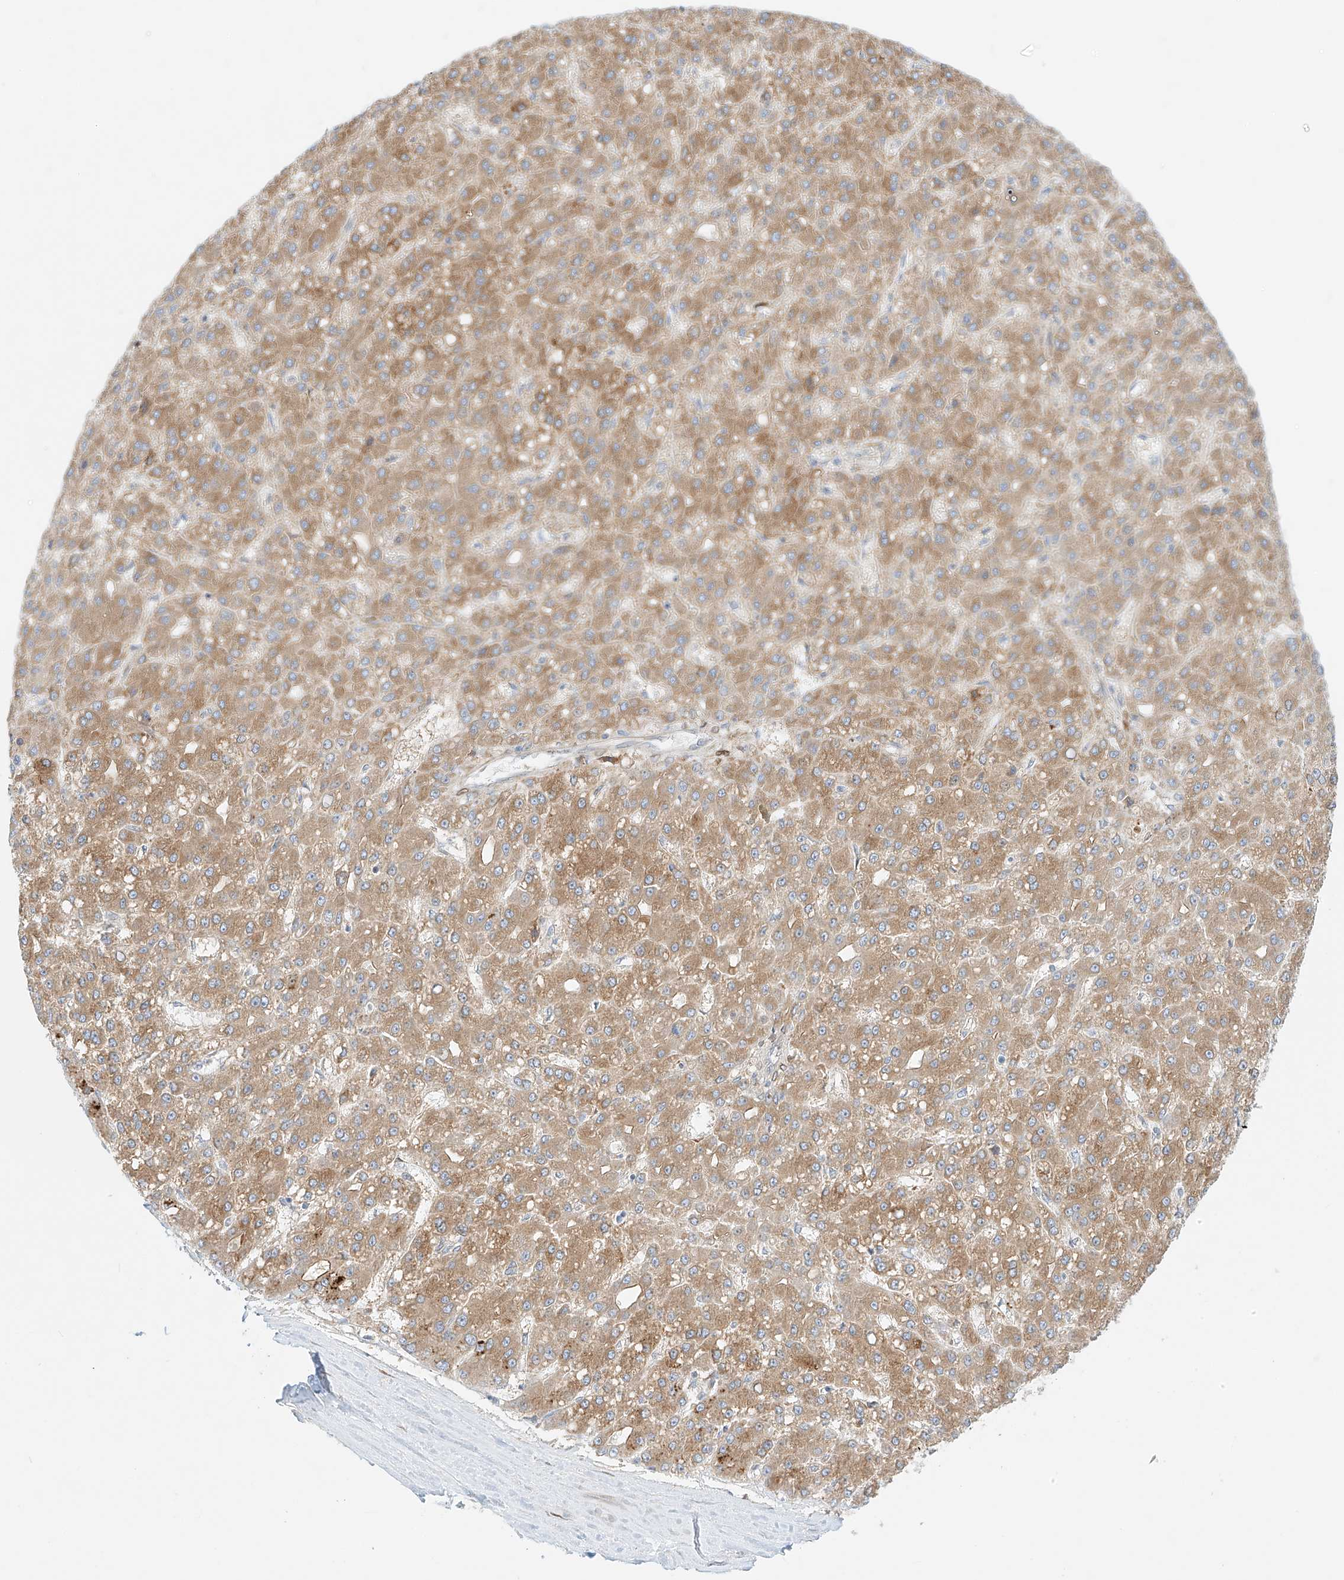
{"staining": {"intensity": "moderate", "quantity": ">75%", "location": "cytoplasmic/membranous"}, "tissue": "liver cancer", "cell_type": "Tumor cells", "image_type": "cancer", "snomed": [{"axis": "morphology", "description": "Carcinoma, Hepatocellular, NOS"}, {"axis": "topography", "description": "Liver"}], "caption": "Immunohistochemistry (IHC) image of neoplastic tissue: liver hepatocellular carcinoma stained using immunohistochemistry demonstrates medium levels of moderate protein expression localized specifically in the cytoplasmic/membranous of tumor cells, appearing as a cytoplasmic/membranous brown color.", "gene": "PCYOX1", "patient": {"sex": "male", "age": 67}}